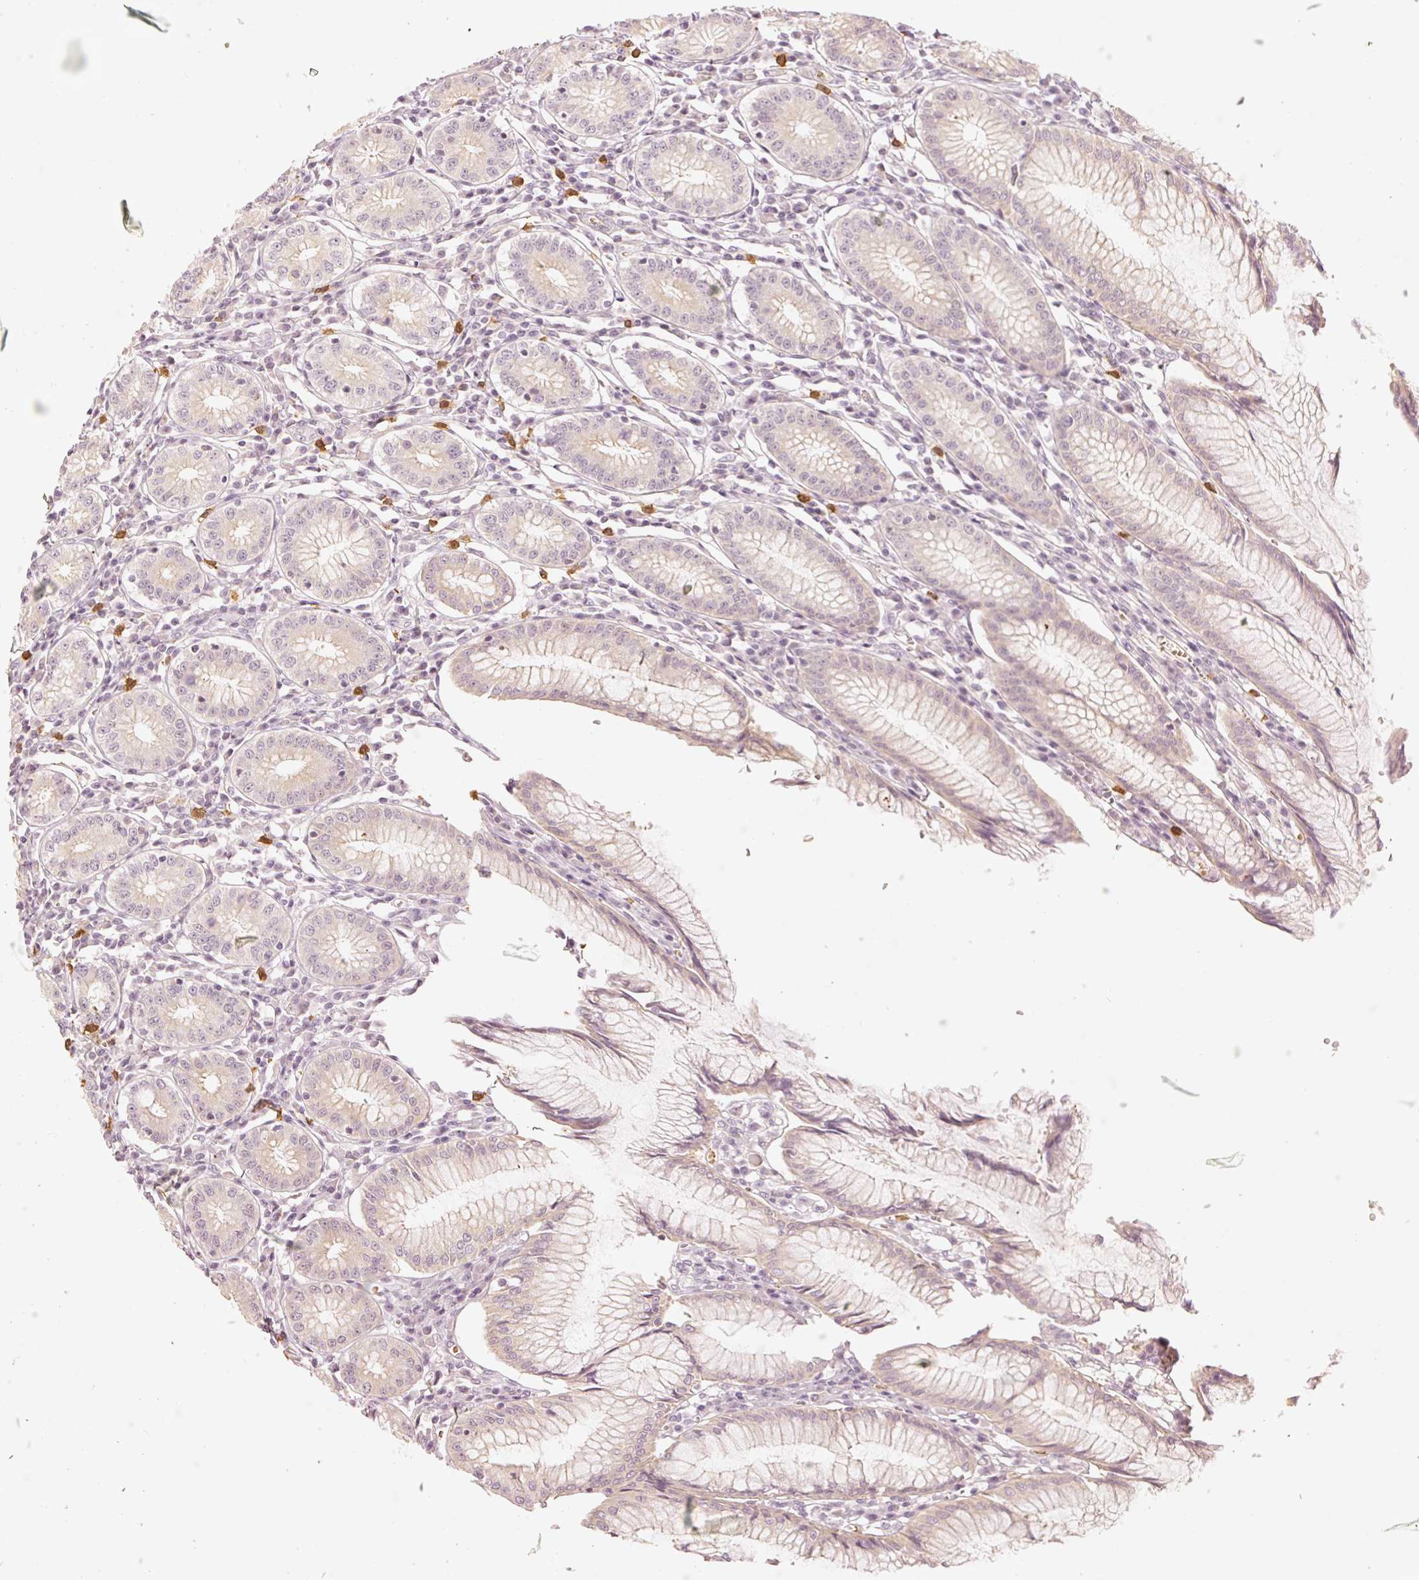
{"staining": {"intensity": "weak", "quantity": "25%-75%", "location": "cytoplasmic/membranous"}, "tissue": "stomach", "cell_type": "Glandular cells", "image_type": "normal", "snomed": [{"axis": "morphology", "description": "Normal tissue, NOS"}, {"axis": "topography", "description": "Stomach"}], "caption": "Protein staining of unremarkable stomach displays weak cytoplasmic/membranous expression in about 25%-75% of glandular cells. (Brightfield microscopy of DAB IHC at high magnification).", "gene": "GZMA", "patient": {"sex": "male", "age": 55}}